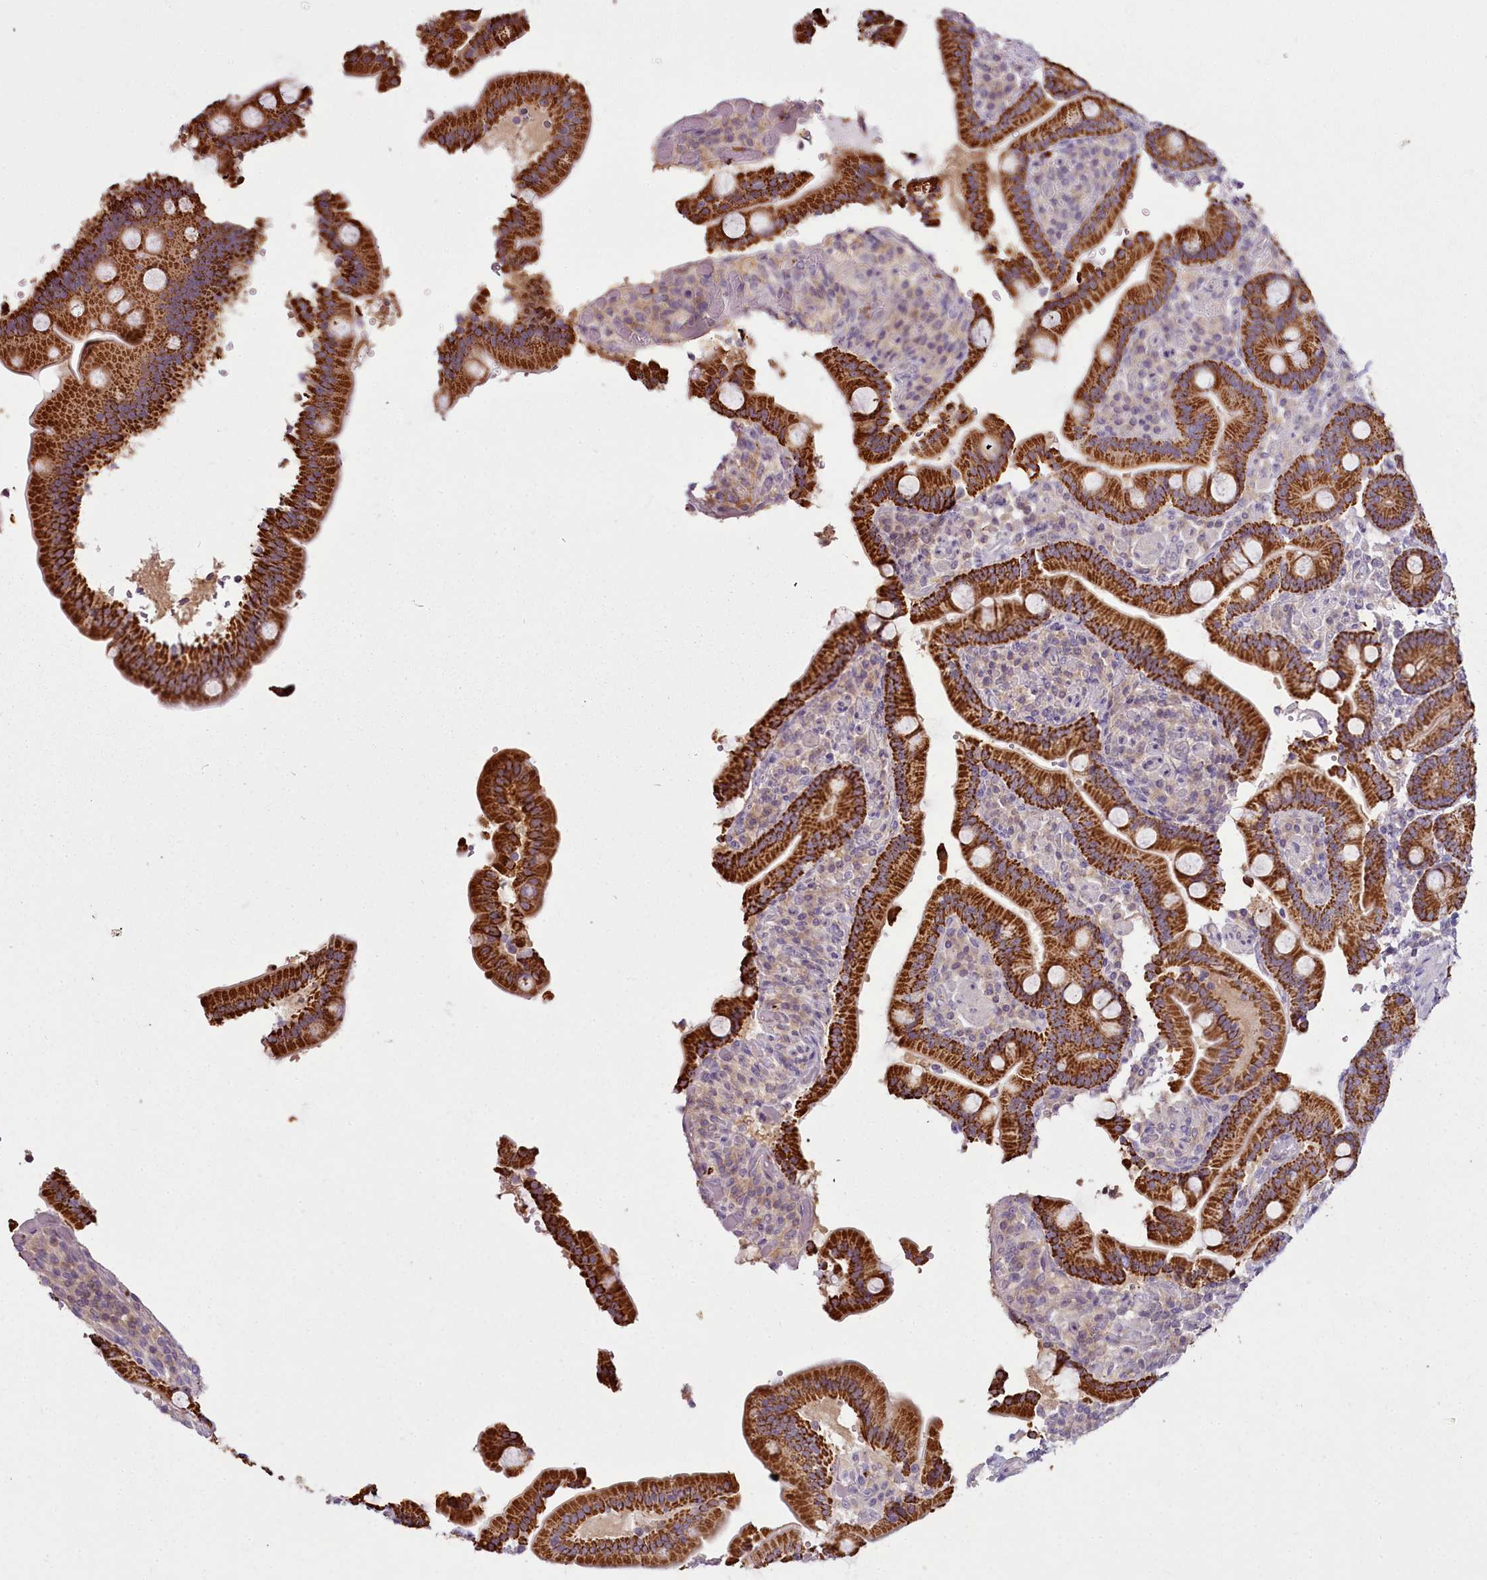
{"staining": {"intensity": "strong", "quantity": ">75%", "location": "cytoplasmic/membranous"}, "tissue": "duodenum", "cell_type": "Glandular cells", "image_type": "normal", "snomed": [{"axis": "morphology", "description": "Normal tissue, NOS"}, {"axis": "topography", "description": "Duodenum"}], "caption": "IHC histopathology image of benign duodenum stained for a protein (brown), which demonstrates high levels of strong cytoplasmic/membranous positivity in about >75% of glandular cells.", "gene": "CAPN7", "patient": {"sex": "female", "age": 62}}